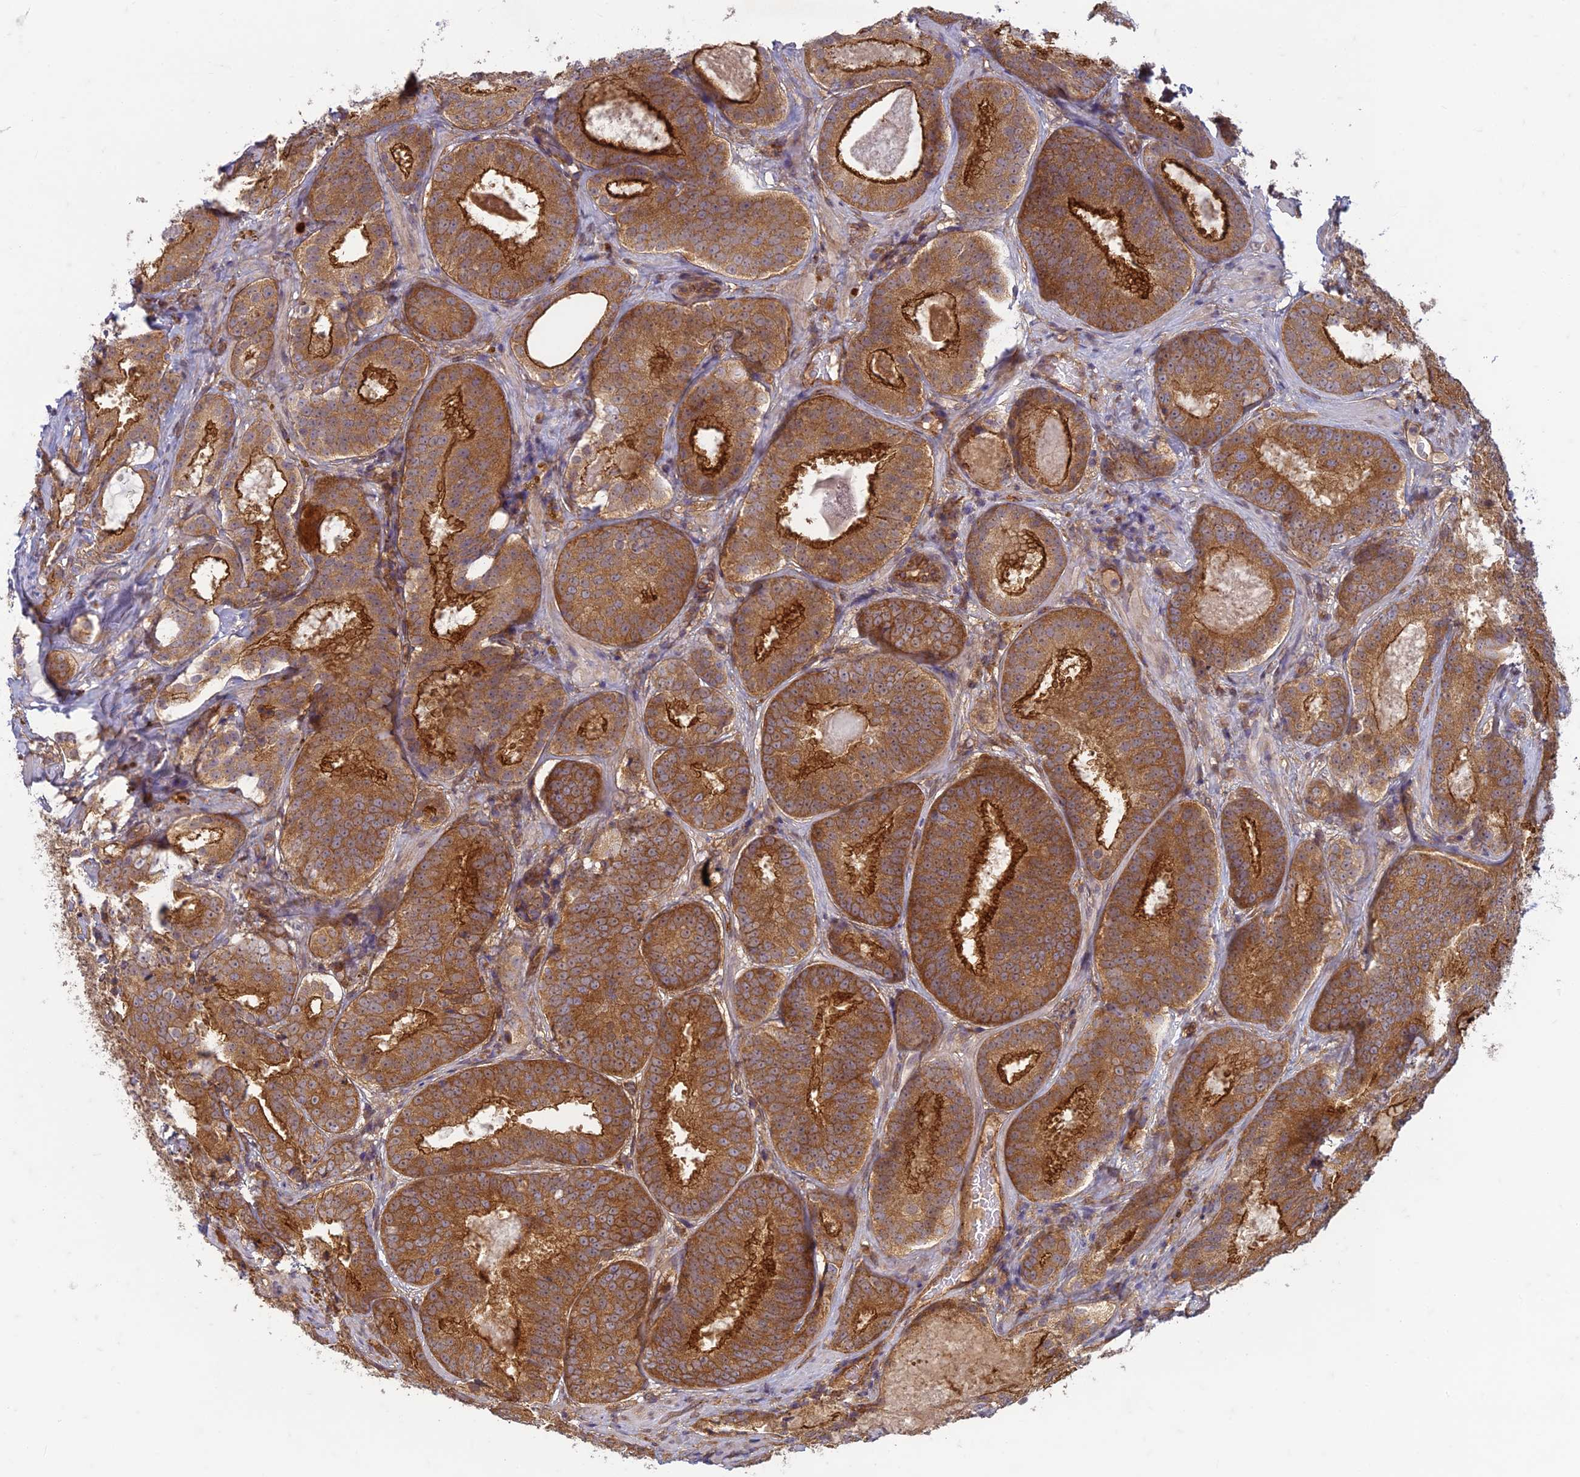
{"staining": {"intensity": "strong", "quantity": ">75%", "location": "cytoplasmic/membranous"}, "tissue": "prostate cancer", "cell_type": "Tumor cells", "image_type": "cancer", "snomed": [{"axis": "morphology", "description": "Adenocarcinoma, High grade"}, {"axis": "topography", "description": "Prostate"}], "caption": "Prostate high-grade adenocarcinoma stained with a brown dye exhibits strong cytoplasmic/membranous positive positivity in about >75% of tumor cells.", "gene": "TCF25", "patient": {"sex": "male", "age": 57}}